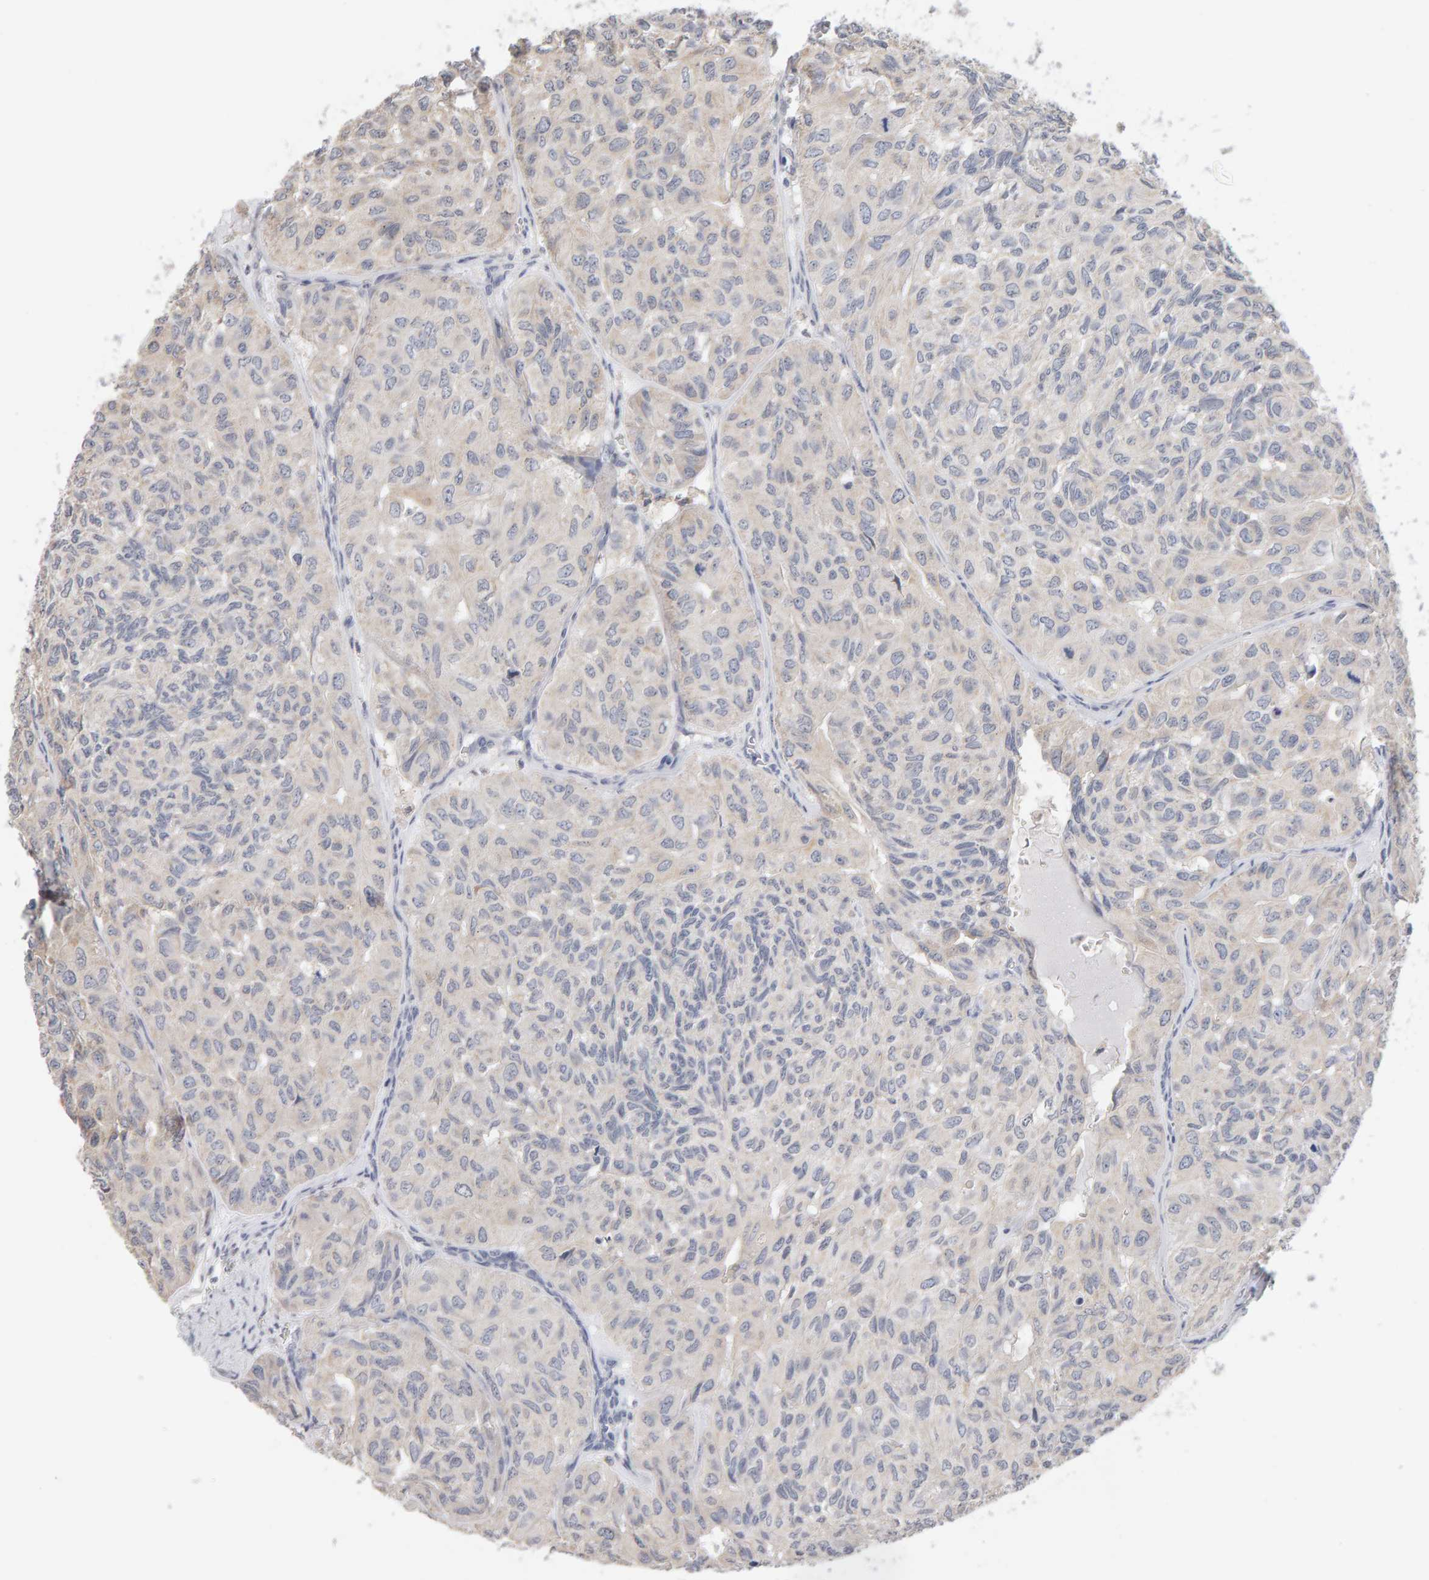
{"staining": {"intensity": "weak", "quantity": "<25%", "location": "cytoplasmic/membranous"}, "tissue": "head and neck cancer", "cell_type": "Tumor cells", "image_type": "cancer", "snomed": [{"axis": "morphology", "description": "Adenocarcinoma, NOS"}, {"axis": "topography", "description": "Salivary gland, NOS"}, {"axis": "topography", "description": "Head-Neck"}], "caption": "A high-resolution image shows immunohistochemistry staining of head and neck cancer, which shows no significant expression in tumor cells. (Stains: DAB (3,3'-diaminobenzidine) immunohistochemistry with hematoxylin counter stain, Microscopy: brightfield microscopy at high magnification).", "gene": "SGPL1", "patient": {"sex": "female", "age": 76}}